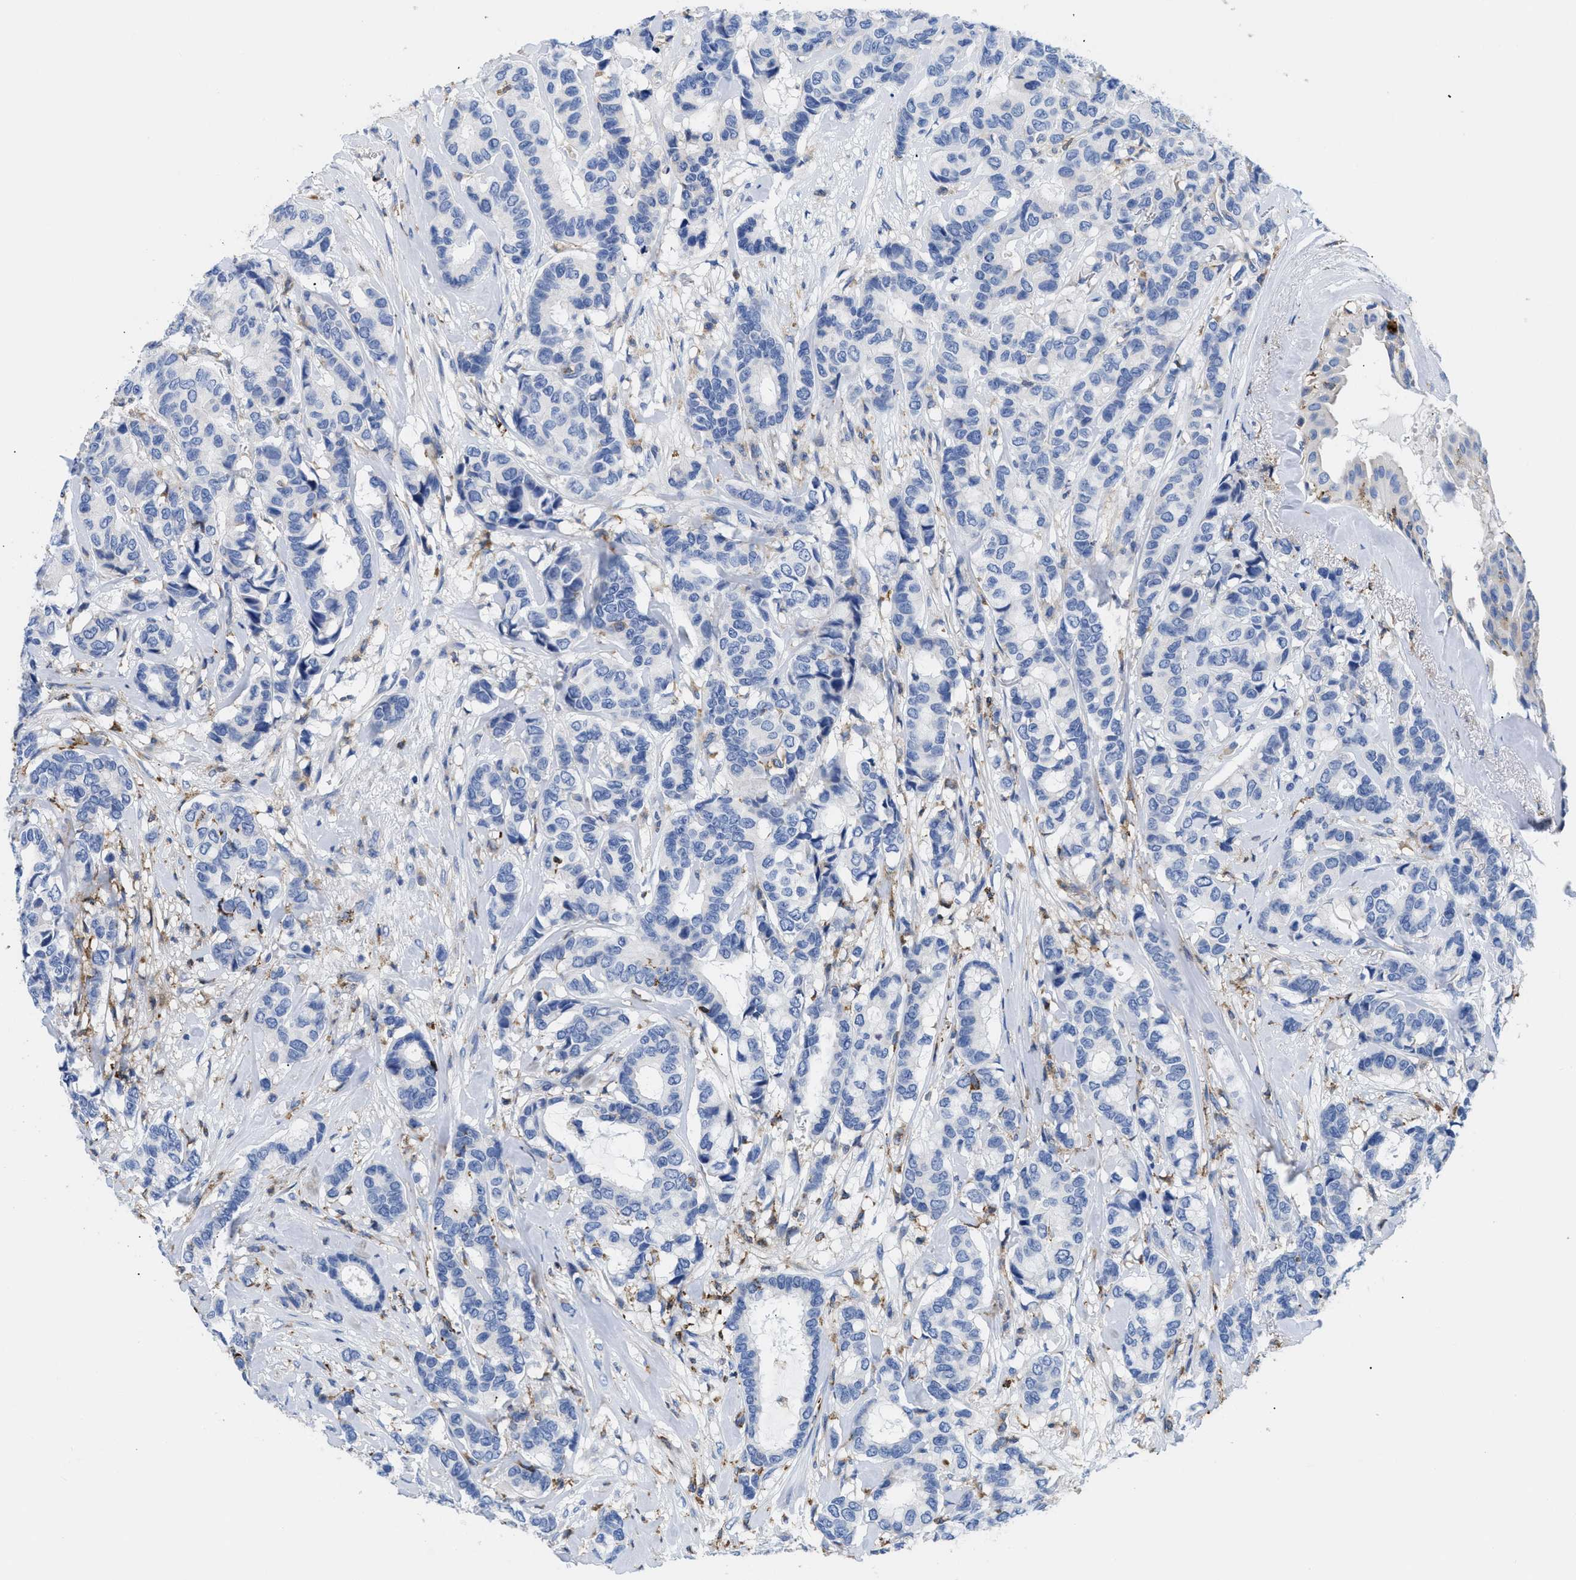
{"staining": {"intensity": "negative", "quantity": "none", "location": "none"}, "tissue": "breast cancer", "cell_type": "Tumor cells", "image_type": "cancer", "snomed": [{"axis": "morphology", "description": "Duct carcinoma"}, {"axis": "topography", "description": "Breast"}], "caption": "Immunohistochemical staining of breast invasive ductal carcinoma displays no significant expression in tumor cells. (DAB IHC, high magnification).", "gene": "HLA-DPA1", "patient": {"sex": "female", "age": 87}}